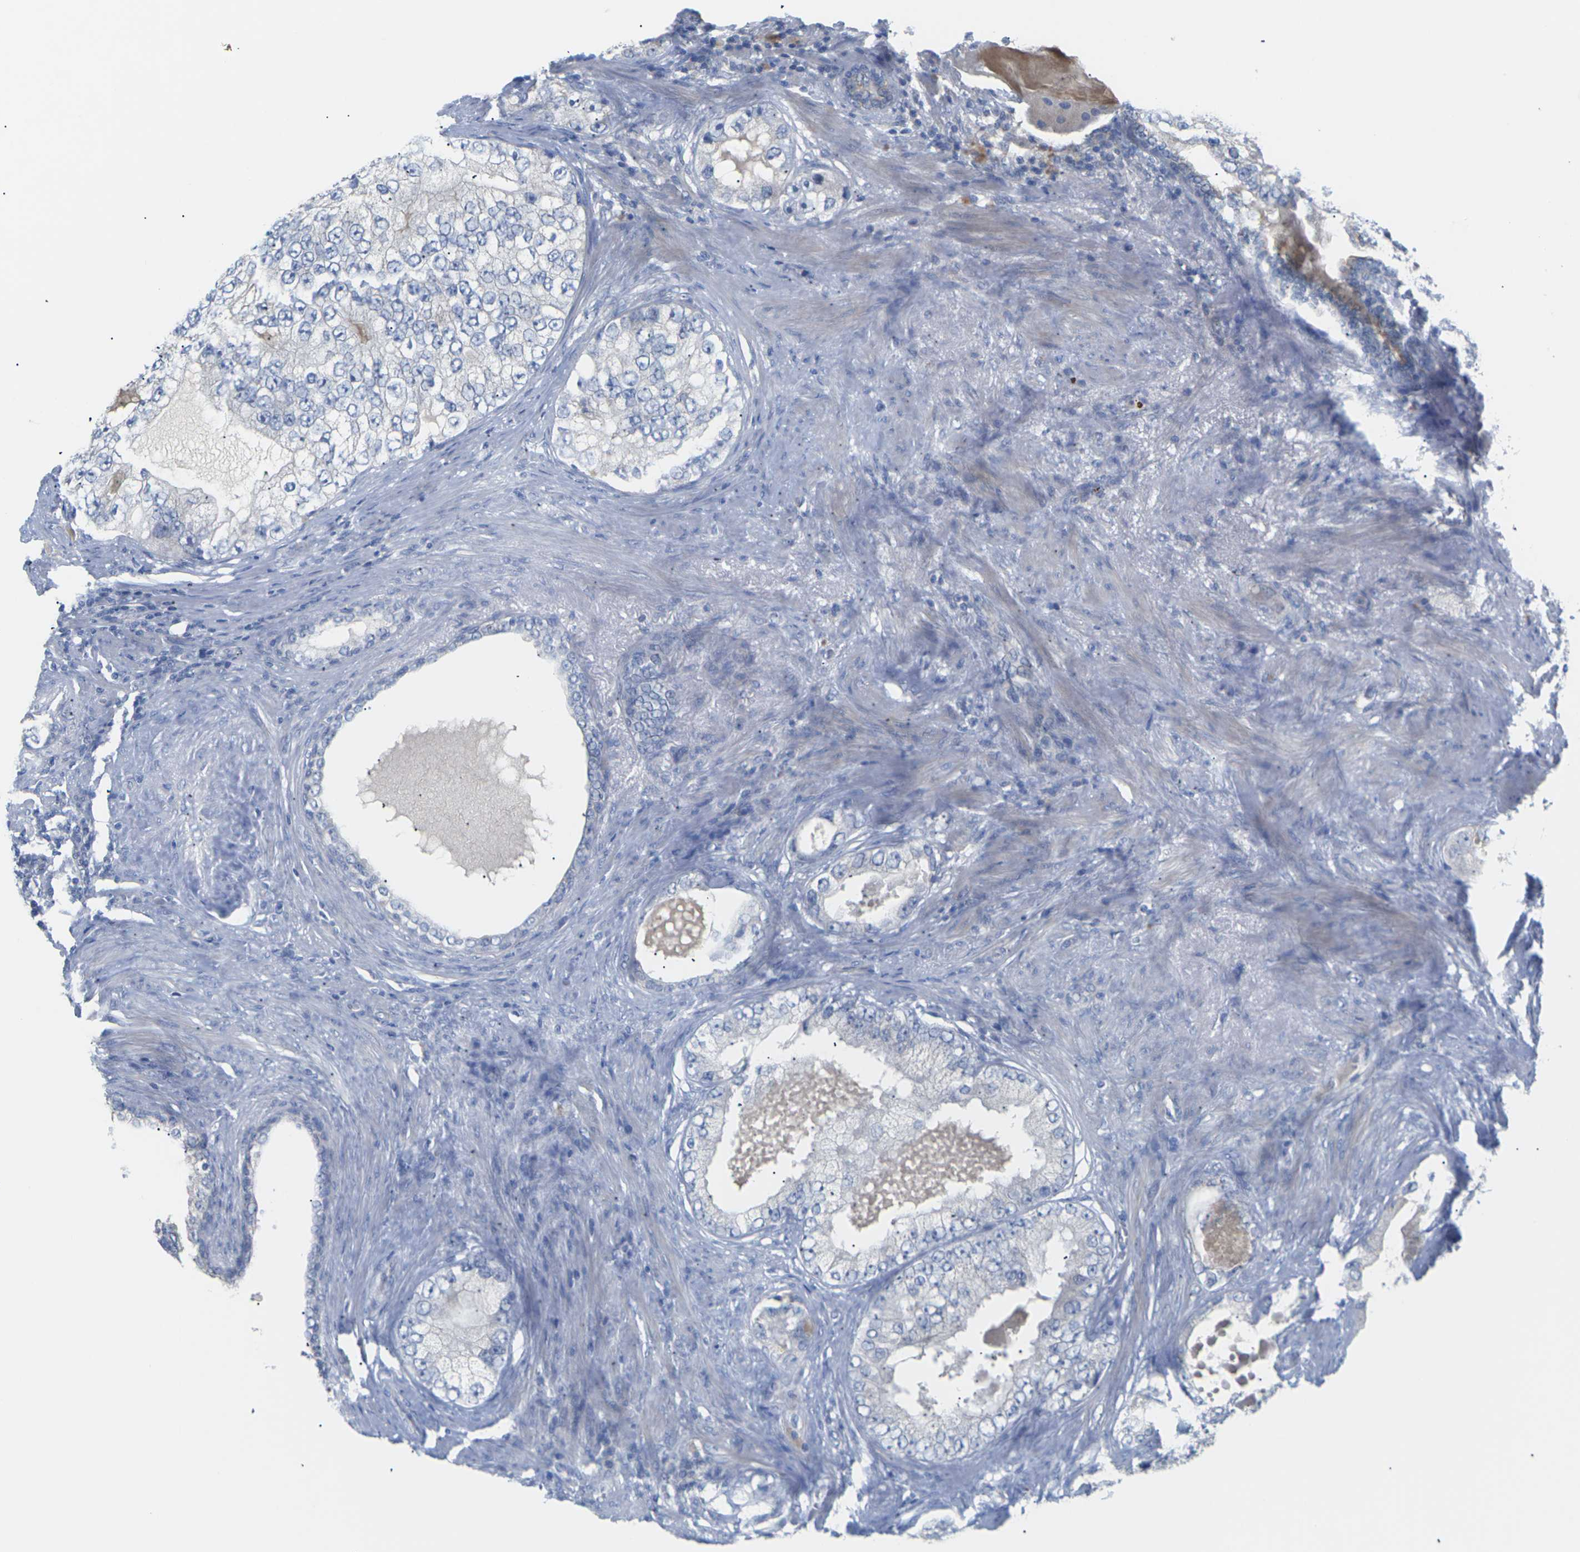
{"staining": {"intensity": "negative", "quantity": "none", "location": "none"}, "tissue": "prostate cancer", "cell_type": "Tumor cells", "image_type": "cancer", "snomed": [{"axis": "morphology", "description": "Adenocarcinoma, High grade"}, {"axis": "topography", "description": "Prostate"}], "caption": "Protein analysis of prostate adenocarcinoma (high-grade) demonstrates no significant positivity in tumor cells.", "gene": "TMCO4", "patient": {"sex": "male", "age": 66}}